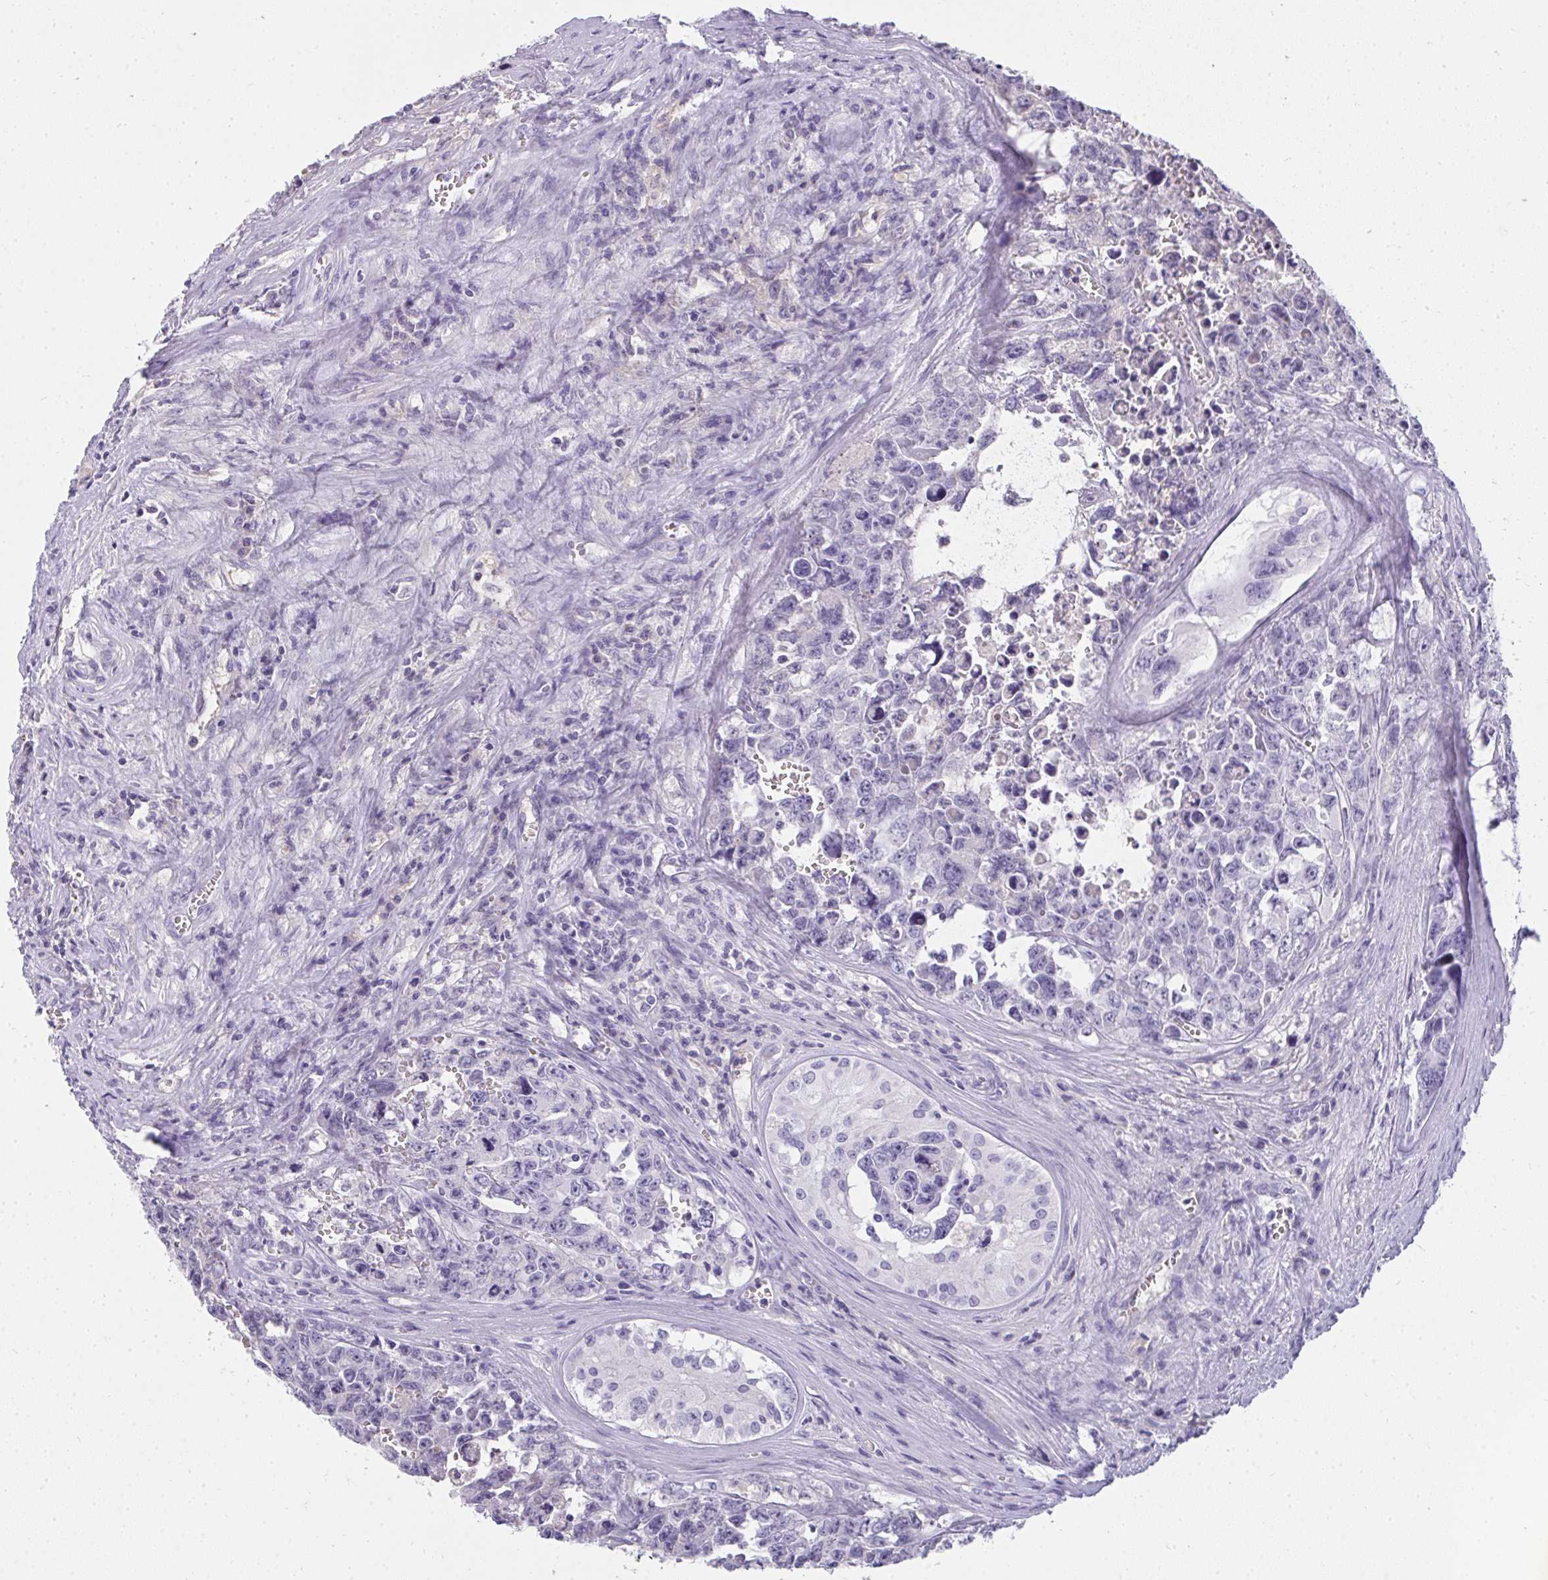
{"staining": {"intensity": "negative", "quantity": "none", "location": "none"}, "tissue": "testis cancer", "cell_type": "Tumor cells", "image_type": "cancer", "snomed": [{"axis": "morphology", "description": "Carcinoma, Embryonal, NOS"}, {"axis": "topography", "description": "Testis"}], "caption": "High power microscopy photomicrograph of an immunohistochemistry image of testis embryonal carcinoma, revealing no significant staining in tumor cells.", "gene": "ZSWIM3", "patient": {"sex": "male", "age": 24}}